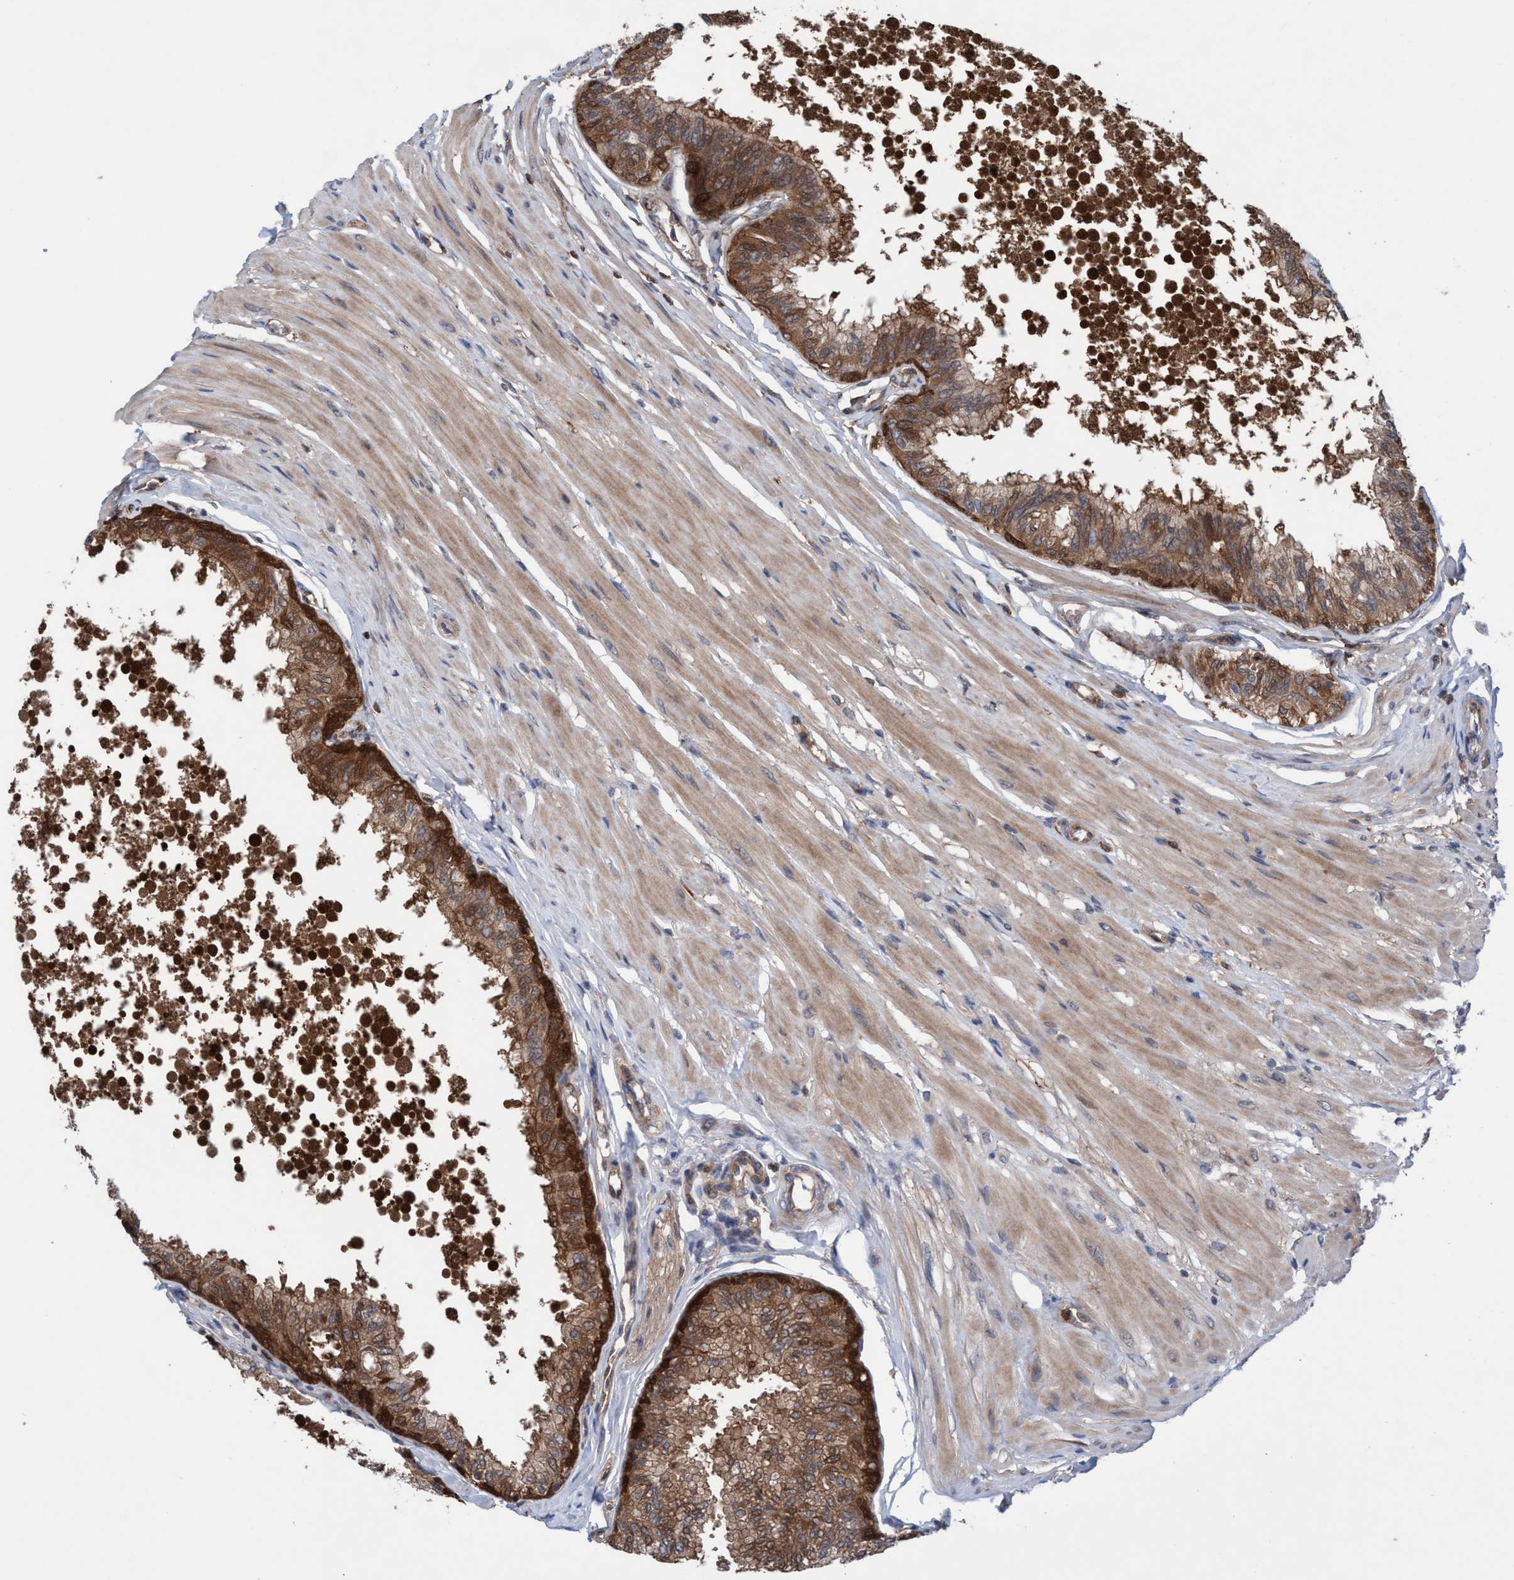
{"staining": {"intensity": "strong", "quantity": ">75%", "location": "cytoplasmic/membranous"}, "tissue": "prostate", "cell_type": "Glandular cells", "image_type": "normal", "snomed": [{"axis": "morphology", "description": "Normal tissue, NOS"}, {"axis": "topography", "description": "Prostate"}, {"axis": "topography", "description": "Seminal veicle"}], "caption": "The micrograph displays staining of normal prostate, revealing strong cytoplasmic/membranous protein expression (brown color) within glandular cells. (brown staining indicates protein expression, while blue staining denotes nuclei).", "gene": "GLOD4", "patient": {"sex": "male", "age": 60}}